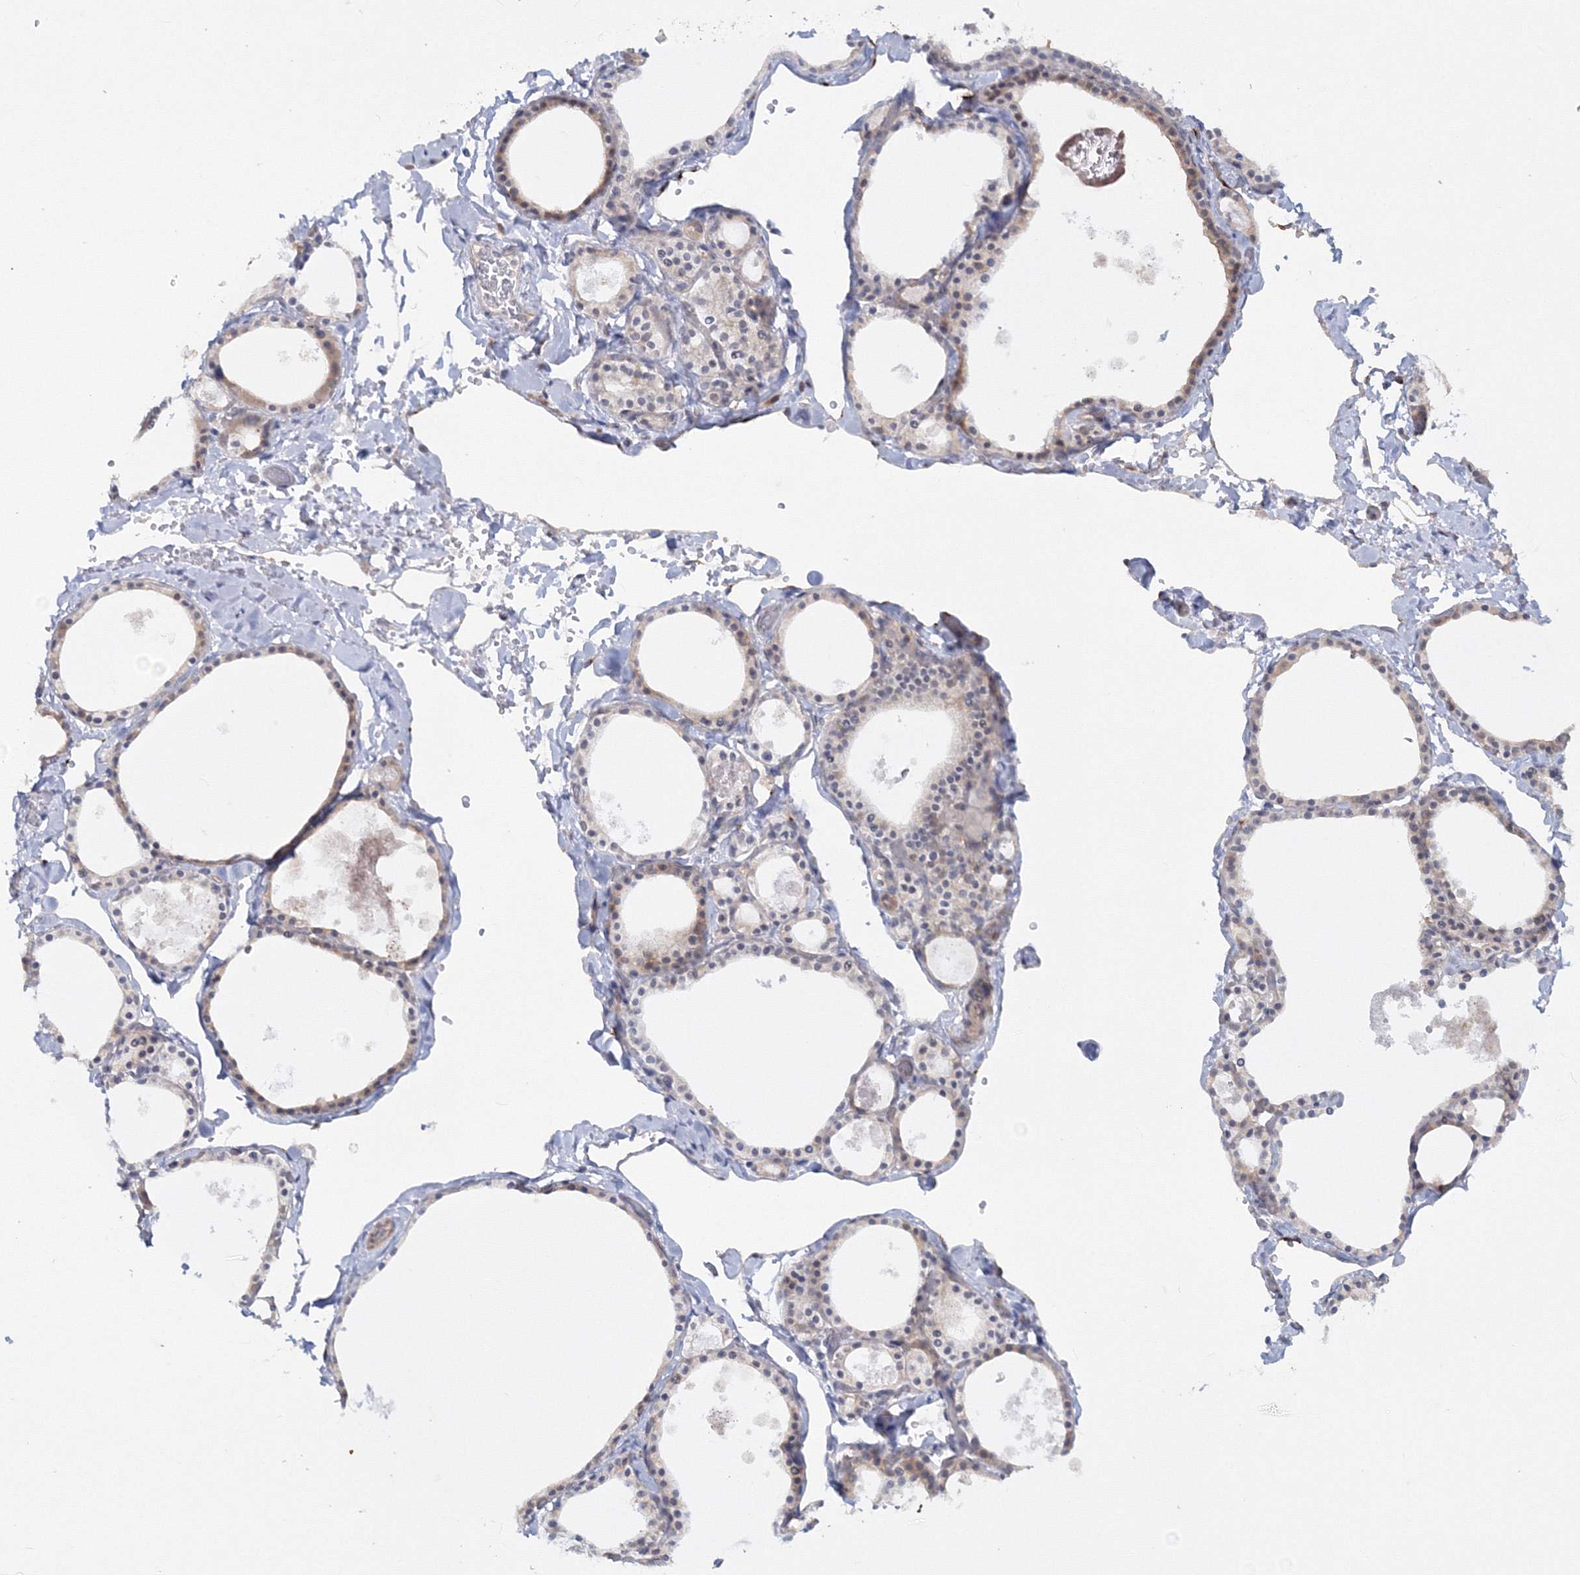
{"staining": {"intensity": "moderate", "quantity": "25%-75%", "location": "cytoplasmic/membranous"}, "tissue": "thyroid gland", "cell_type": "Glandular cells", "image_type": "normal", "snomed": [{"axis": "morphology", "description": "Normal tissue, NOS"}, {"axis": "topography", "description": "Thyroid gland"}], "caption": "The image reveals a brown stain indicating the presence of a protein in the cytoplasmic/membranous of glandular cells in thyroid gland. Nuclei are stained in blue.", "gene": "IPMK", "patient": {"sex": "male", "age": 56}}